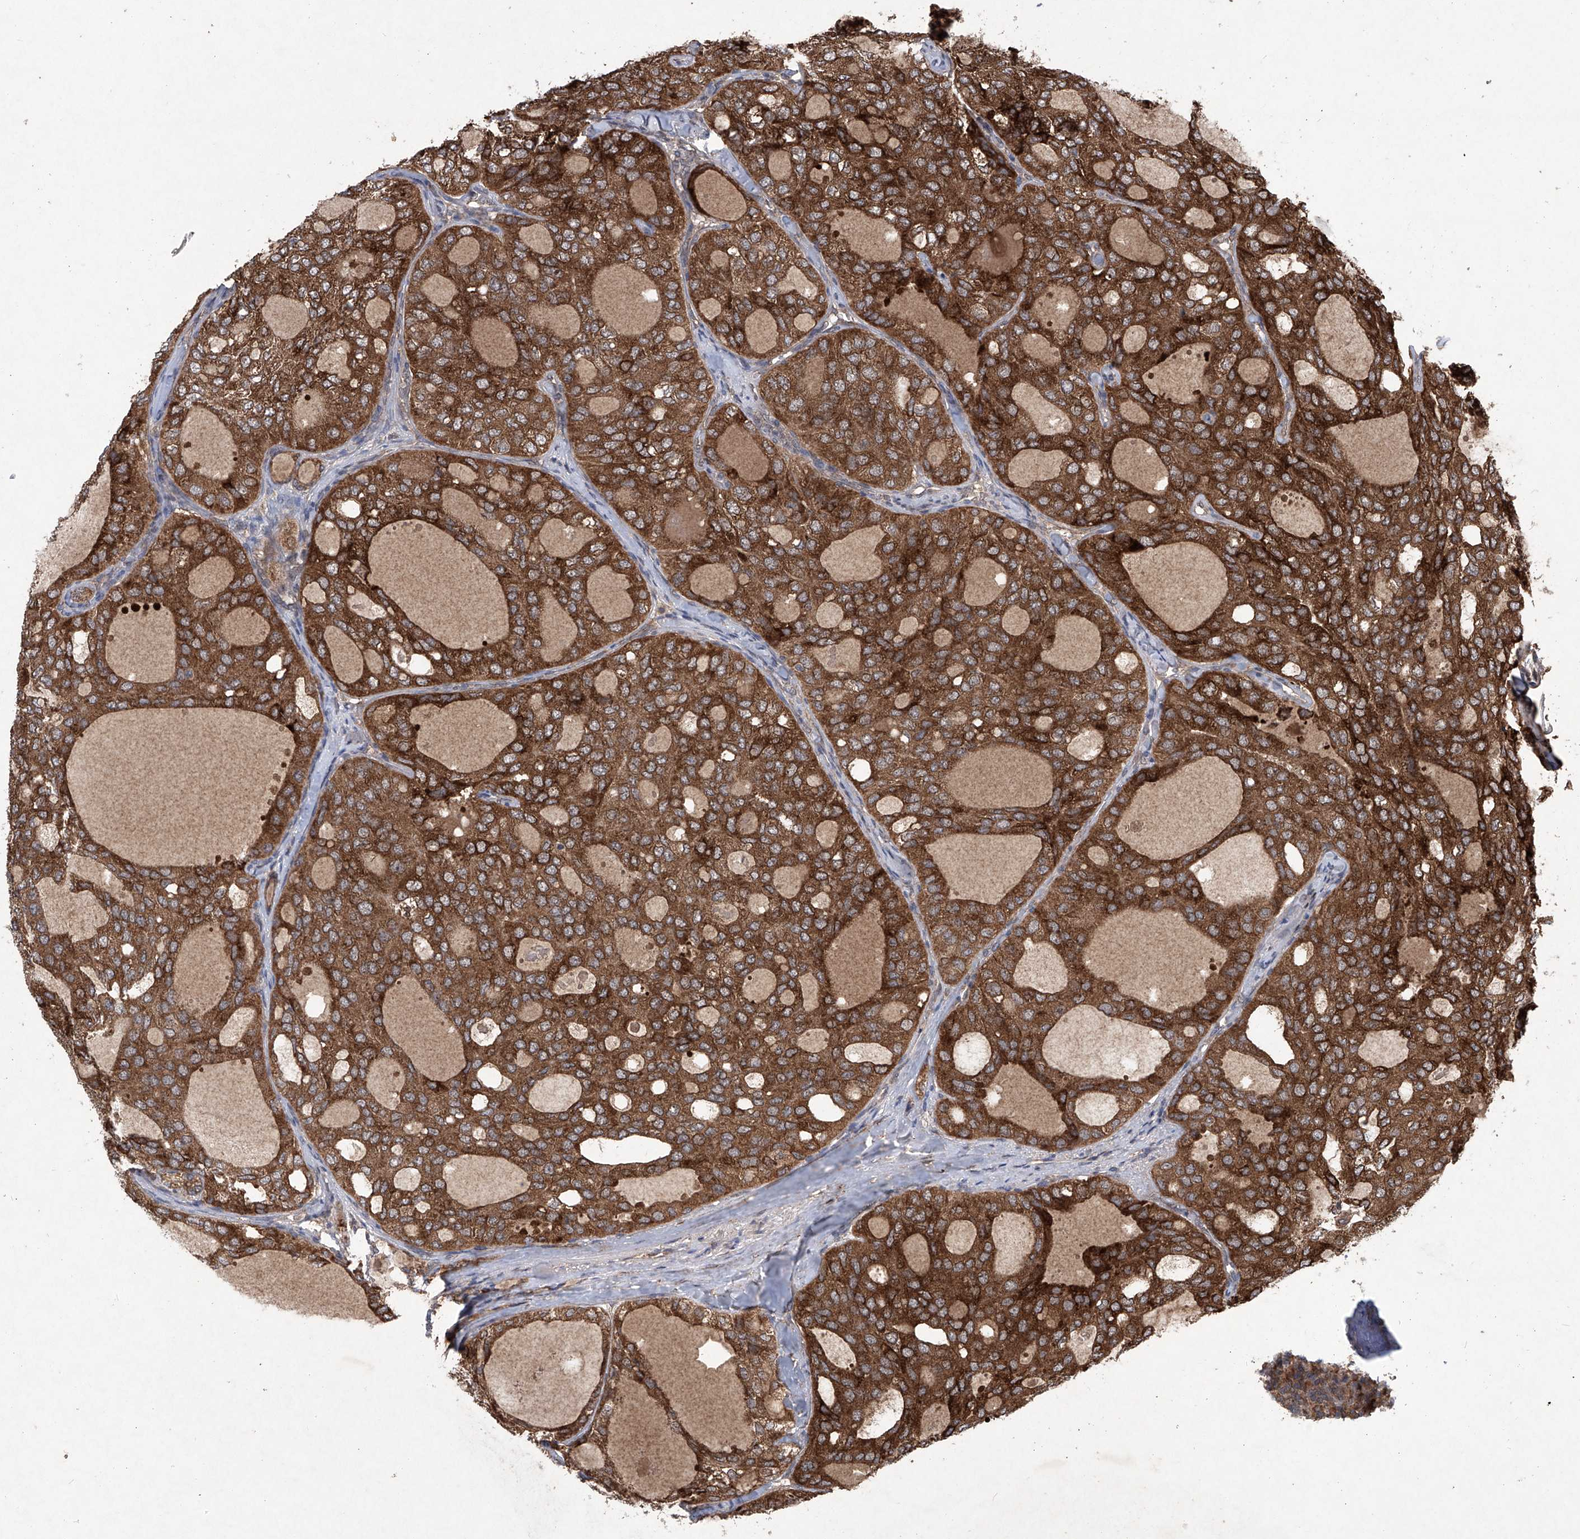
{"staining": {"intensity": "strong", "quantity": ">75%", "location": "cytoplasmic/membranous"}, "tissue": "thyroid cancer", "cell_type": "Tumor cells", "image_type": "cancer", "snomed": [{"axis": "morphology", "description": "Follicular adenoma carcinoma, NOS"}, {"axis": "topography", "description": "Thyroid gland"}], "caption": "Protein staining by immunohistochemistry displays strong cytoplasmic/membranous expression in approximately >75% of tumor cells in thyroid cancer (follicular adenoma carcinoma).", "gene": "SUMF2", "patient": {"sex": "male", "age": 75}}